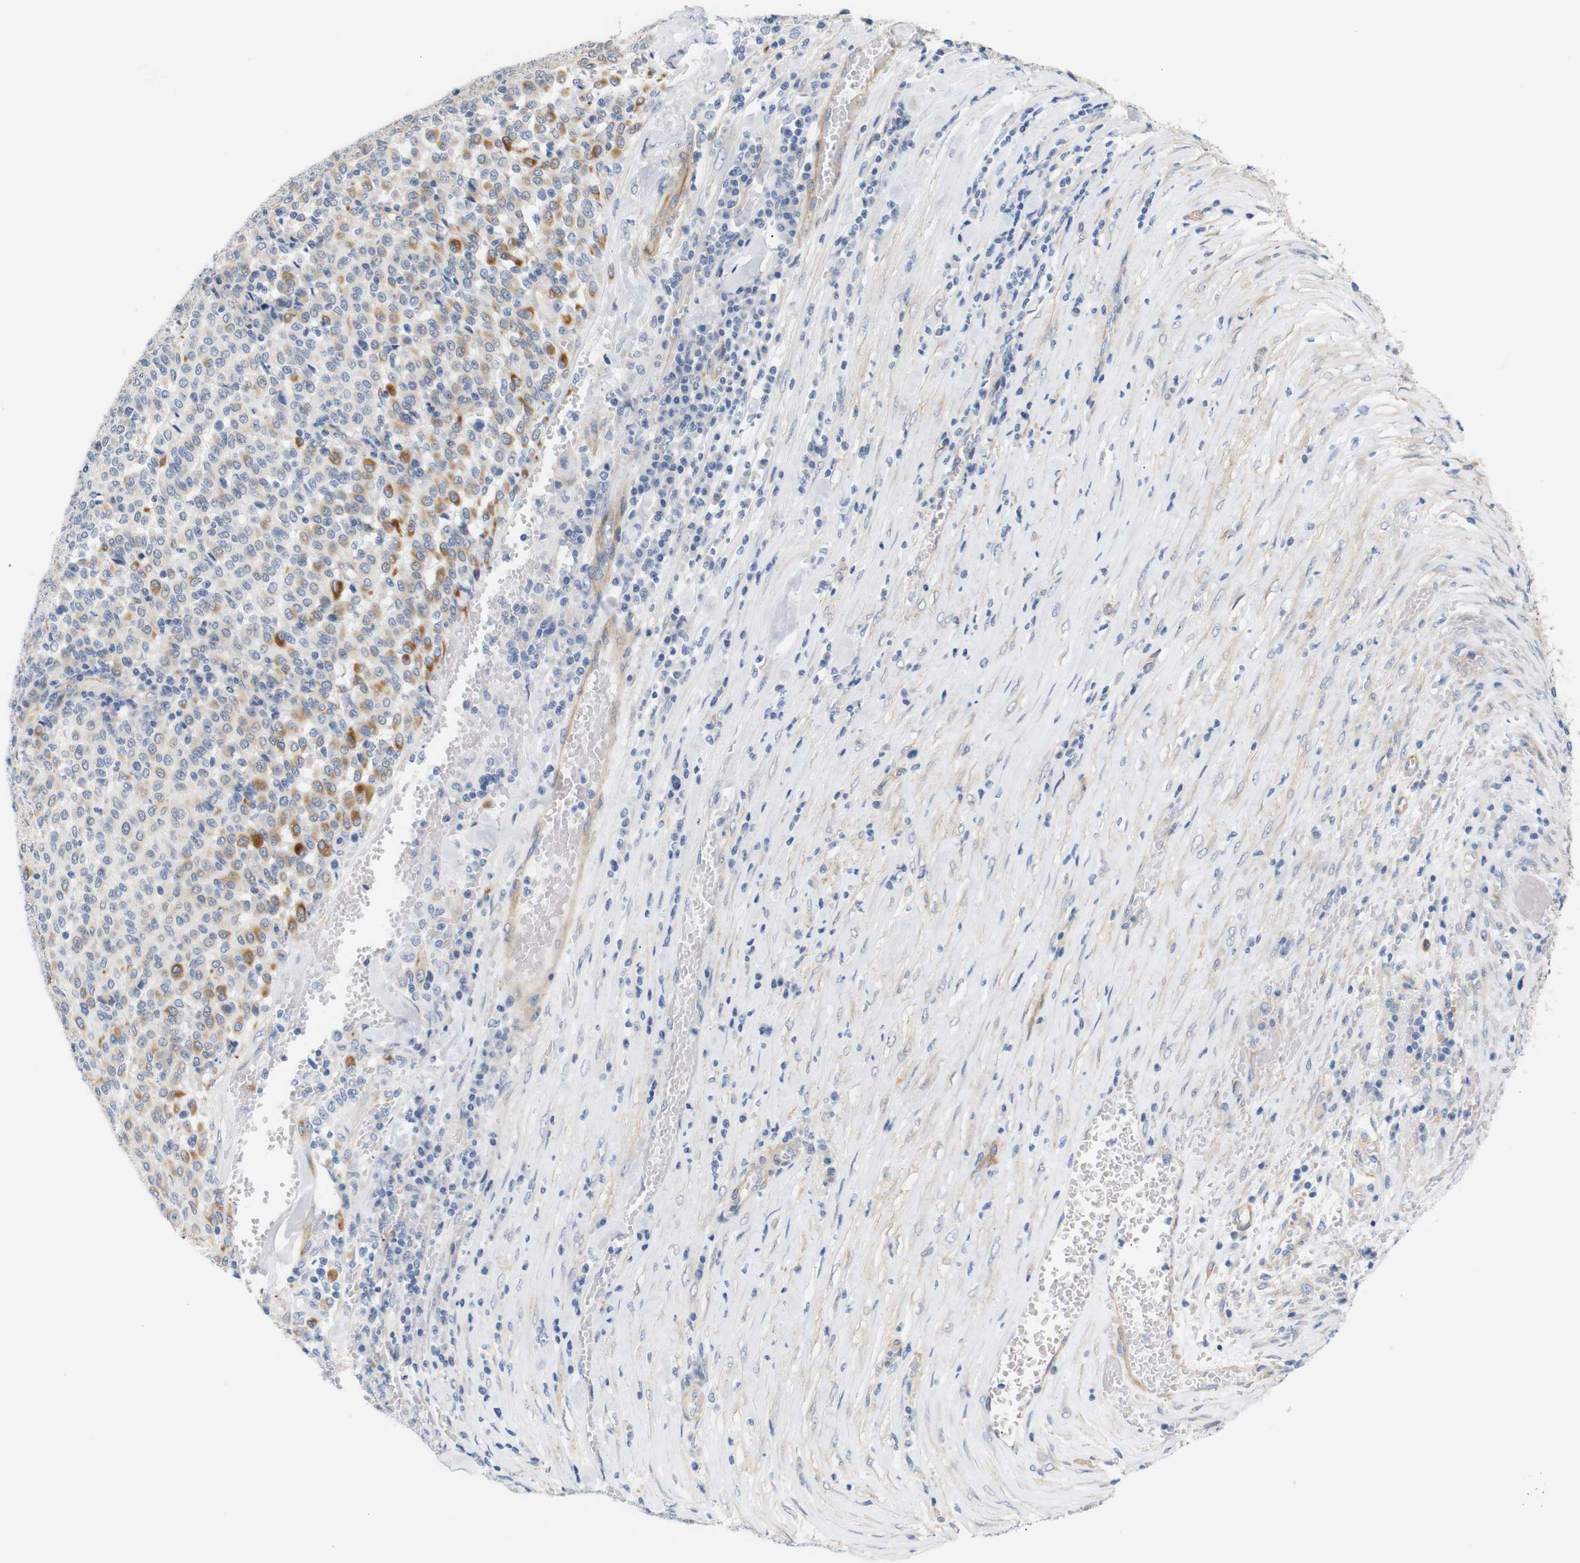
{"staining": {"intensity": "moderate", "quantity": "25%-75%", "location": "cytoplasmic/membranous"}, "tissue": "melanoma", "cell_type": "Tumor cells", "image_type": "cancer", "snomed": [{"axis": "morphology", "description": "Malignant melanoma, Metastatic site"}, {"axis": "topography", "description": "Pancreas"}], "caption": "Immunohistochemistry (IHC) staining of malignant melanoma (metastatic site), which demonstrates medium levels of moderate cytoplasmic/membranous positivity in approximately 25%-75% of tumor cells indicating moderate cytoplasmic/membranous protein expression. The staining was performed using DAB (3,3'-diaminobenzidine) (brown) for protein detection and nuclei were counterstained in hematoxylin (blue).", "gene": "STMN3", "patient": {"sex": "female", "age": 30}}